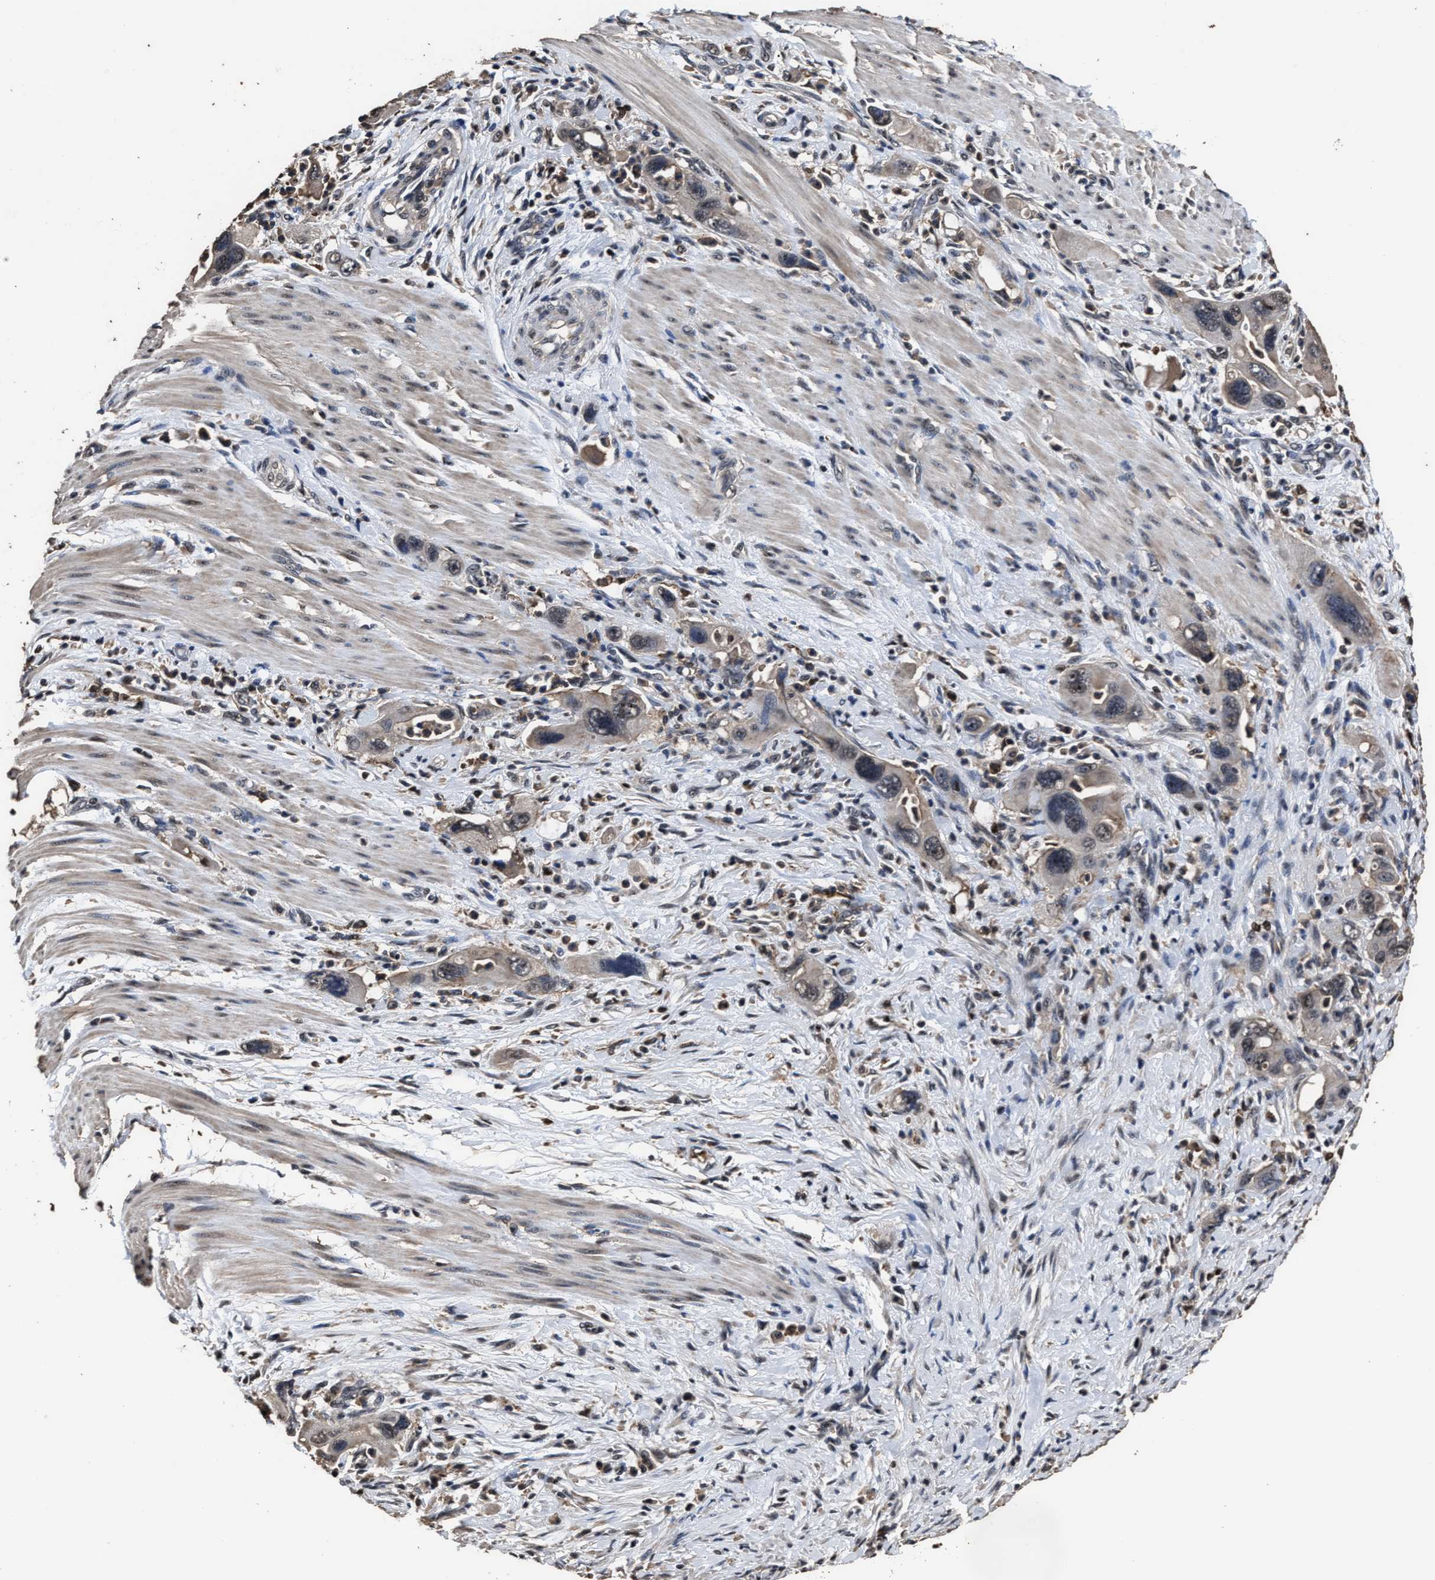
{"staining": {"intensity": "weak", "quantity": ">75%", "location": "cytoplasmic/membranous"}, "tissue": "pancreatic cancer", "cell_type": "Tumor cells", "image_type": "cancer", "snomed": [{"axis": "morphology", "description": "Adenocarcinoma, NOS"}, {"axis": "topography", "description": "Pancreas"}], "caption": "A low amount of weak cytoplasmic/membranous staining is appreciated in approximately >75% of tumor cells in pancreatic cancer tissue.", "gene": "RSBN1L", "patient": {"sex": "female", "age": 70}}